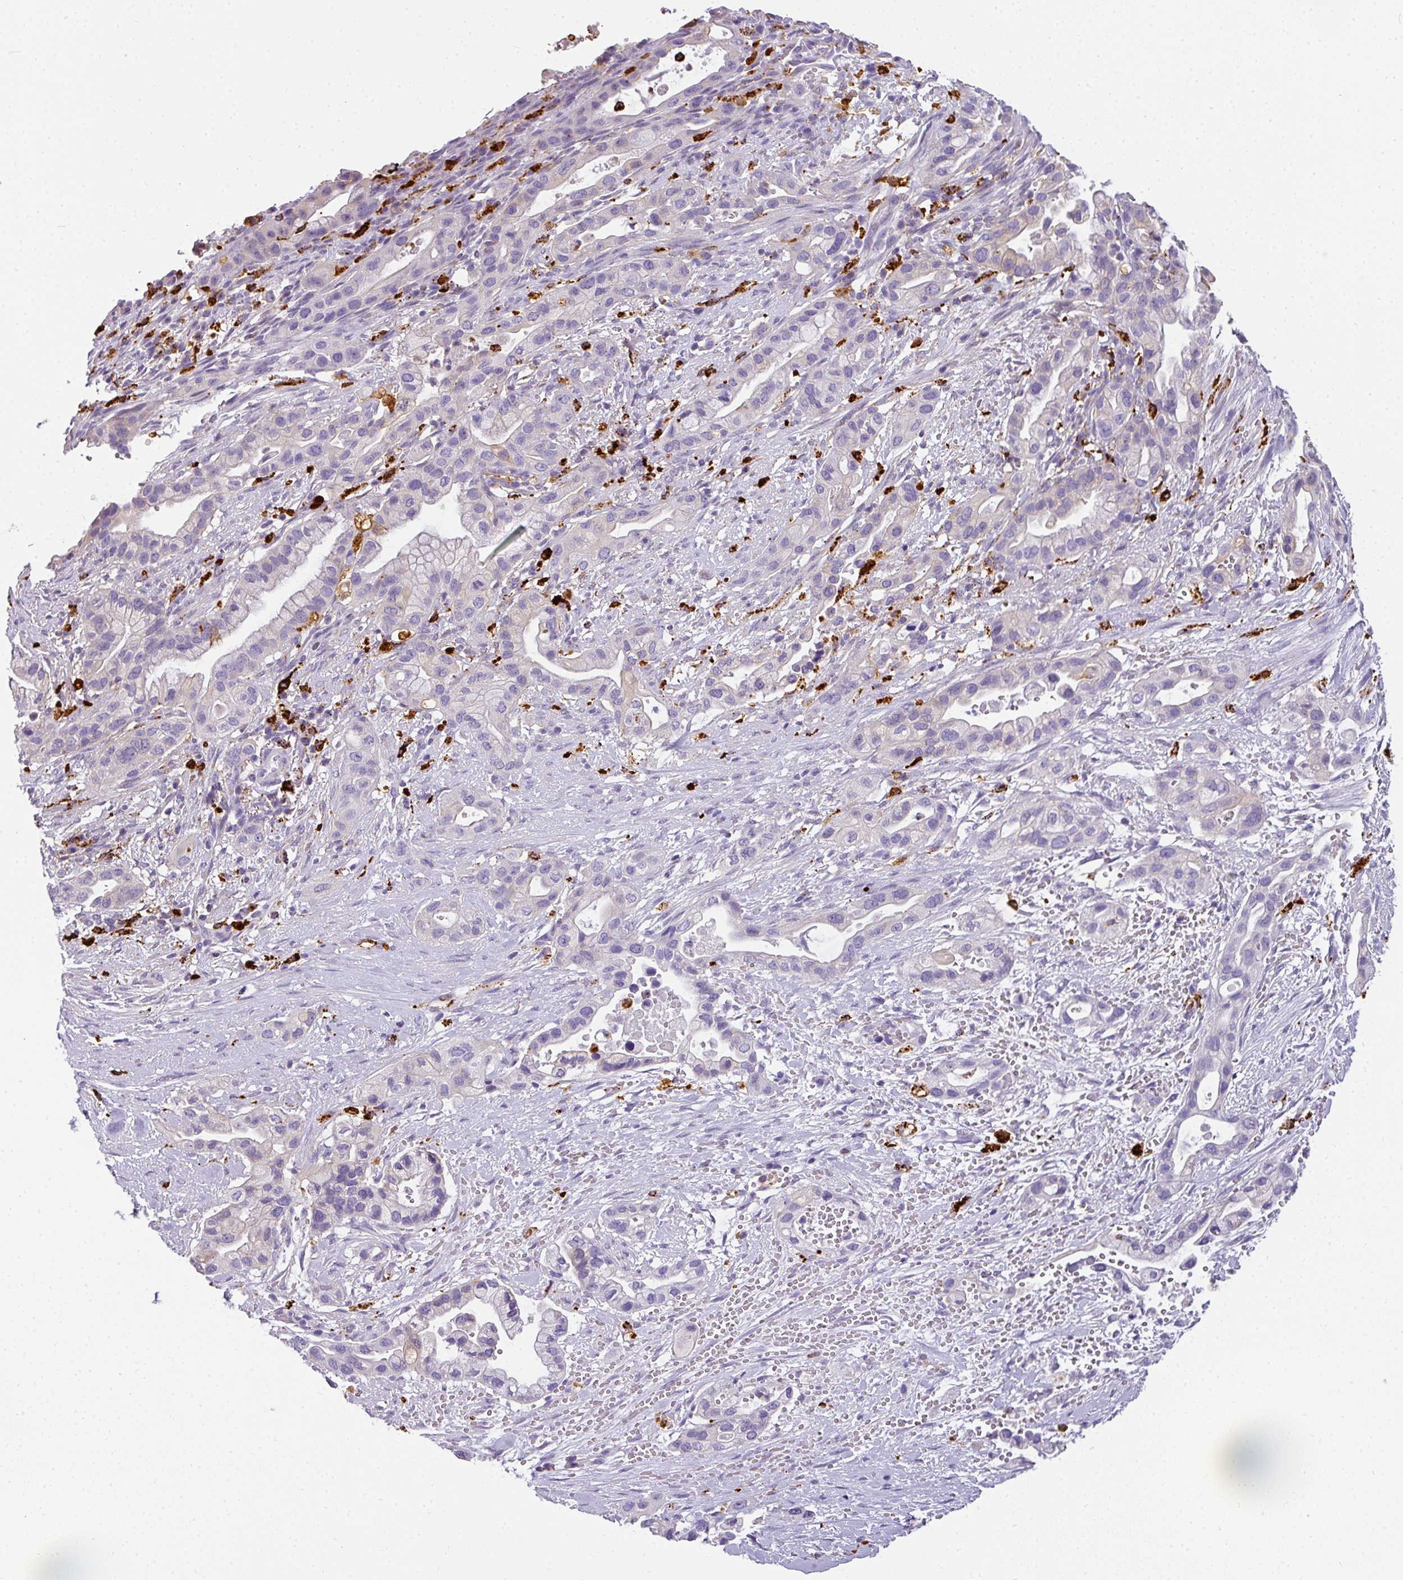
{"staining": {"intensity": "weak", "quantity": "<25%", "location": "cytoplasmic/membranous"}, "tissue": "pancreatic cancer", "cell_type": "Tumor cells", "image_type": "cancer", "snomed": [{"axis": "morphology", "description": "Adenocarcinoma, NOS"}, {"axis": "topography", "description": "Pancreas"}], "caption": "Adenocarcinoma (pancreatic) stained for a protein using immunohistochemistry reveals no staining tumor cells.", "gene": "MMACHC", "patient": {"sex": "male", "age": 44}}